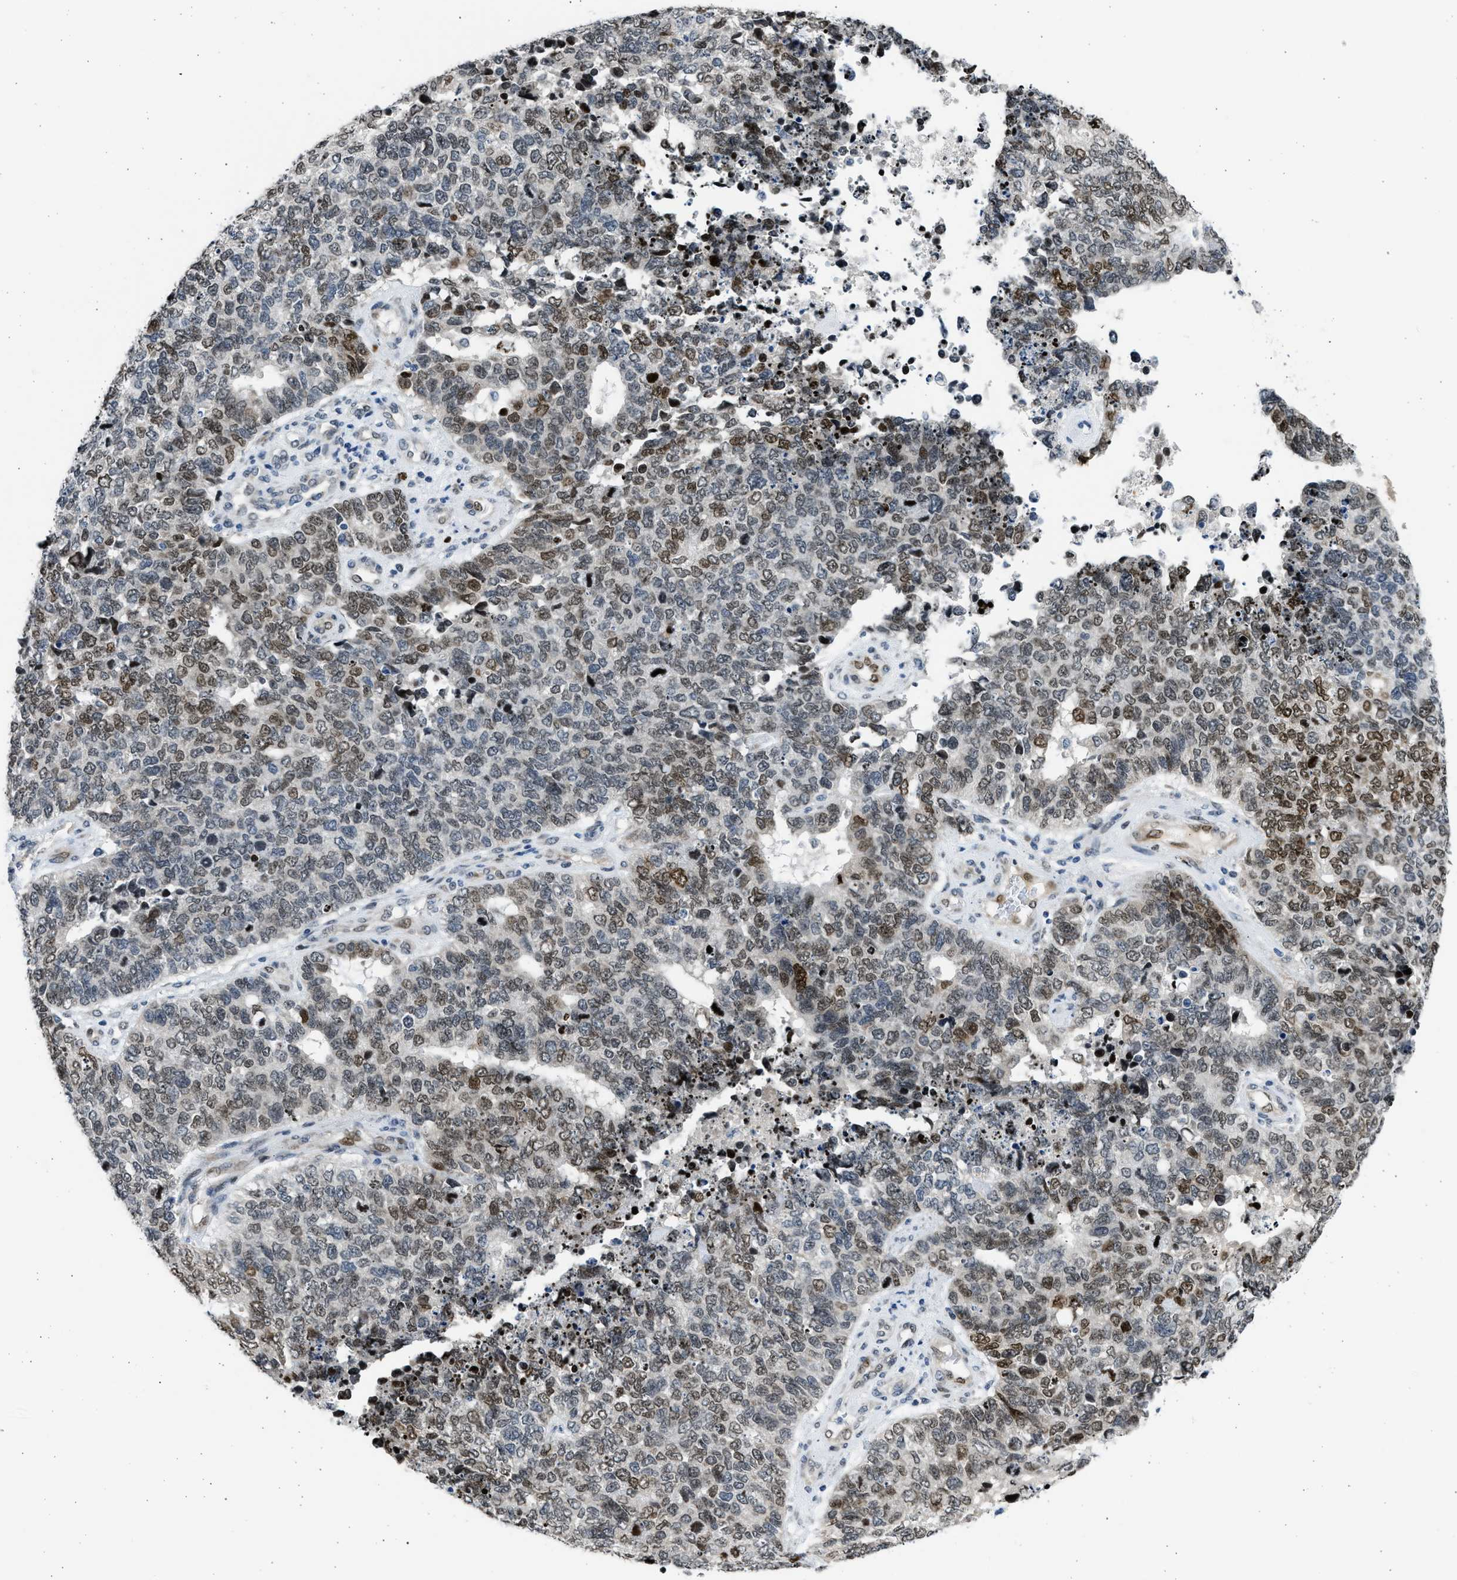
{"staining": {"intensity": "moderate", "quantity": "25%-75%", "location": "nuclear"}, "tissue": "cervical cancer", "cell_type": "Tumor cells", "image_type": "cancer", "snomed": [{"axis": "morphology", "description": "Squamous cell carcinoma, NOS"}, {"axis": "topography", "description": "Cervix"}], "caption": "Cervical cancer stained for a protein (brown) displays moderate nuclear positive expression in approximately 25%-75% of tumor cells.", "gene": "HMGN3", "patient": {"sex": "female", "age": 63}}